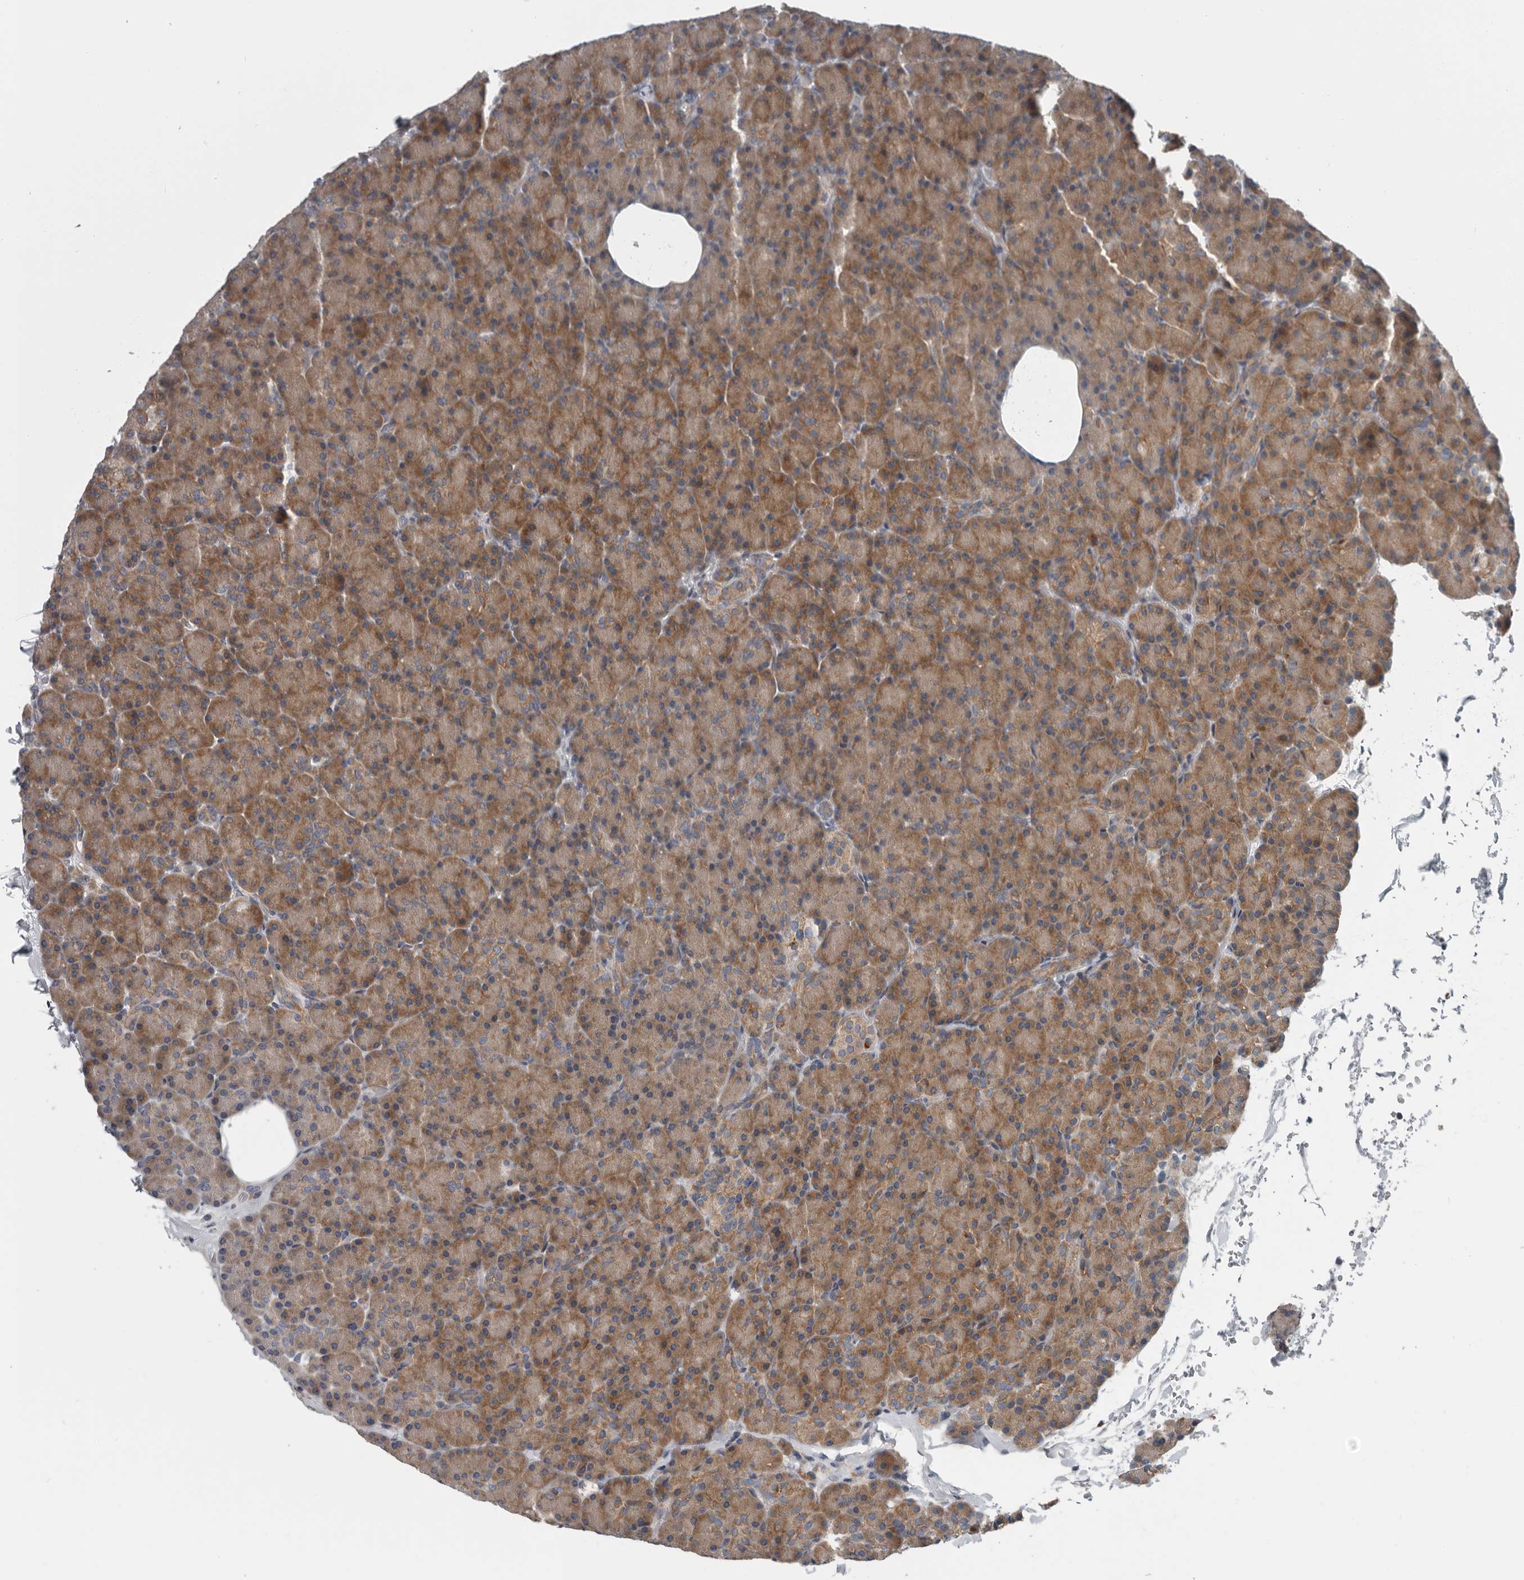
{"staining": {"intensity": "moderate", "quantity": ">75%", "location": "cytoplasmic/membranous"}, "tissue": "pancreas", "cell_type": "Exocrine glandular cells", "image_type": "normal", "snomed": [{"axis": "morphology", "description": "Normal tissue, NOS"}, {"axis": "topography", "description": "Pancreas"}], "caption": "Immunohistochemical staining of benign pancreas displays >75% levels of moderate cytoplasmic/membranous protein staining in about >75% of exocrine glandular cells. (DAB (3,3'-diaminobenzidine) IHC with brightfield microscopy, high magnification).", "gene": "TMEM199", "patient": {"sex": "female", "age": 43}}